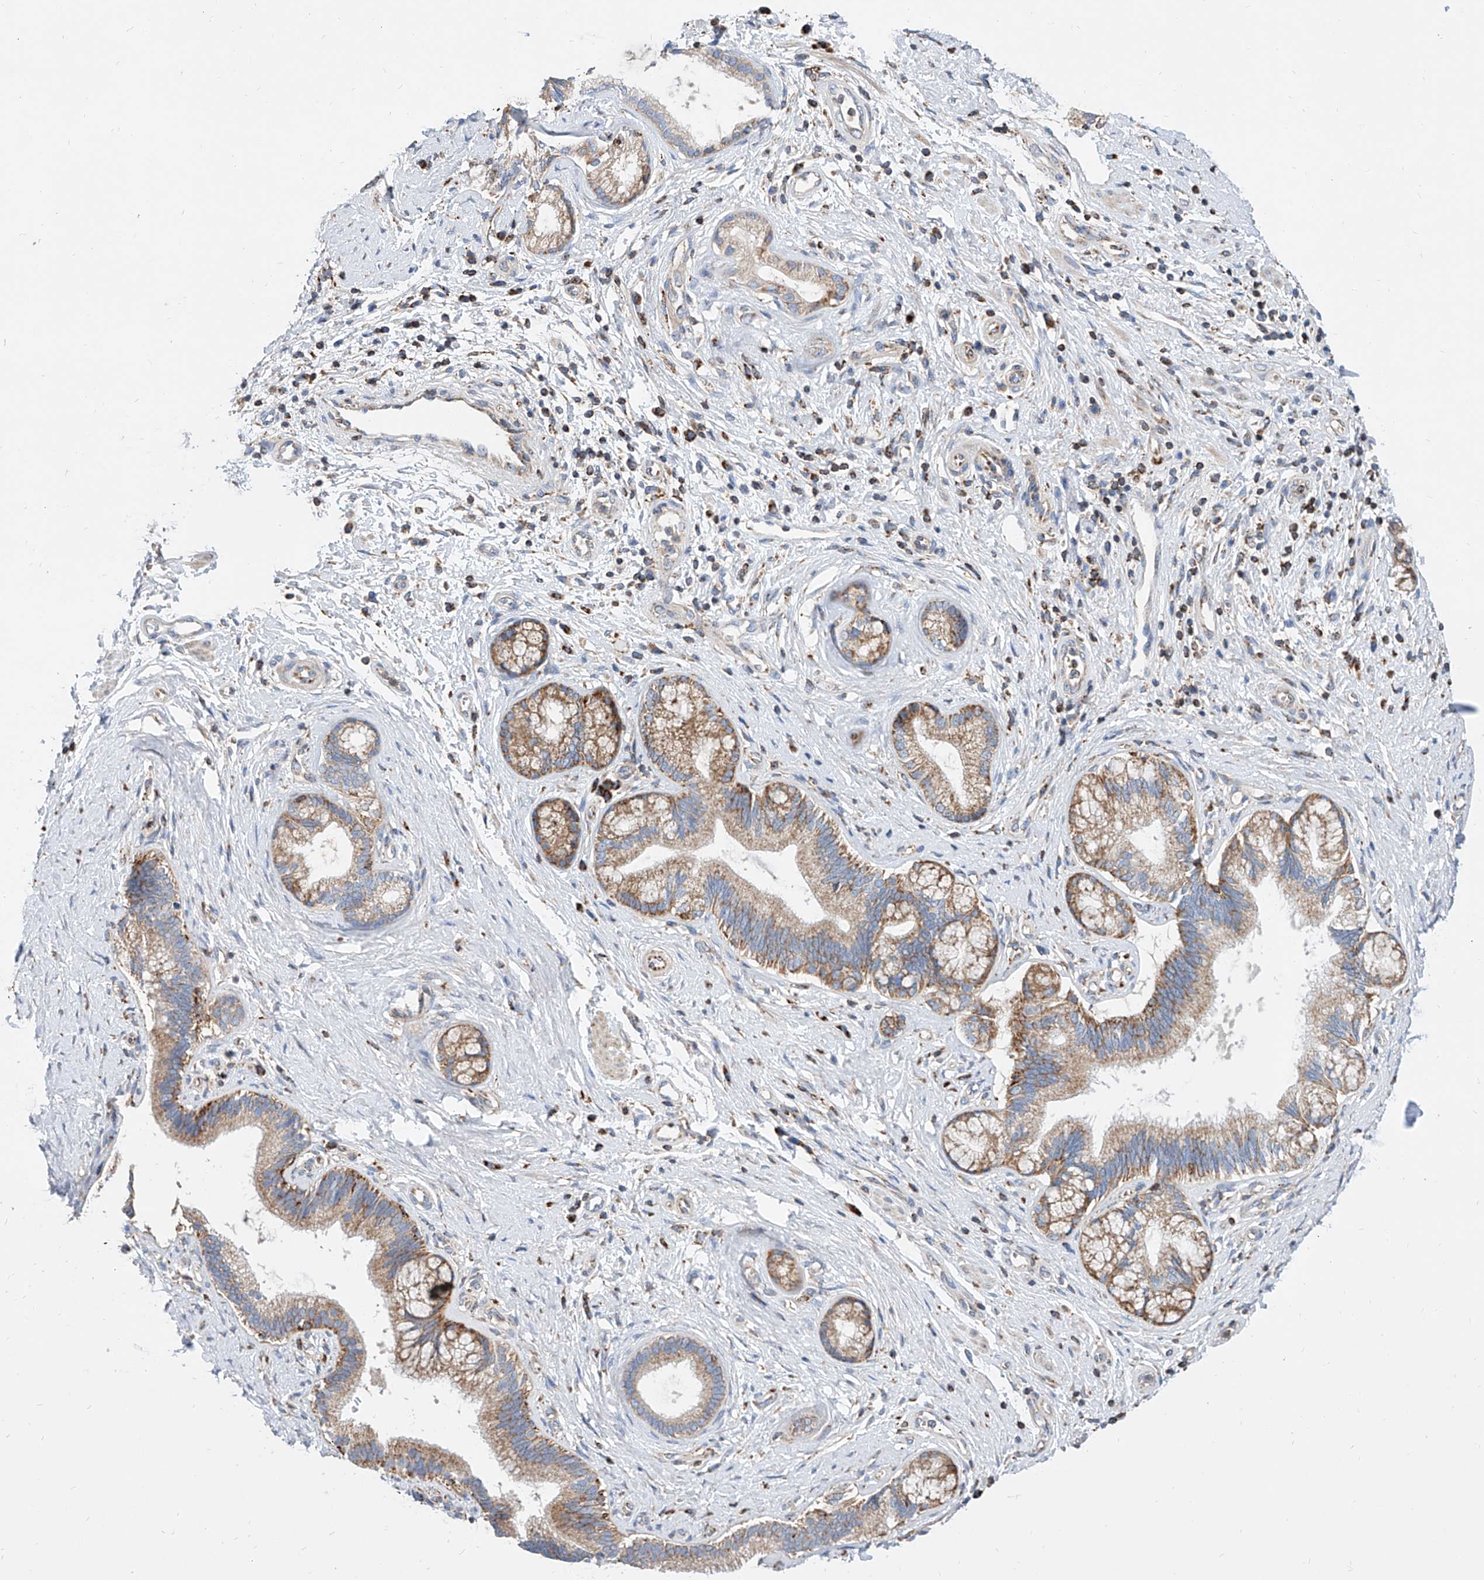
{"staining": {"intensity": "moderate", "quantity": ">75%", "location": "cytoplasmic/membranous"}, "tissue": "pancreatic cancer", "cell_type": "Tumor cells", "image_type": "cancer", "snomed": [{"axis": "morphology", "description": "Adenocarcinoma, NOS"}, {"axis": "topography", "description": "Pancreas"}], "caption": "High-power microscopy captured an immunohistochemistry (IHC) micrograph of pancreatic adenocarcinoma, revealing moderate cytoplasmic/membranous staining in approximately >75% of tumor cells.", "gene": "CPNE5", "patient": {"sex": "female", "age": 73}}